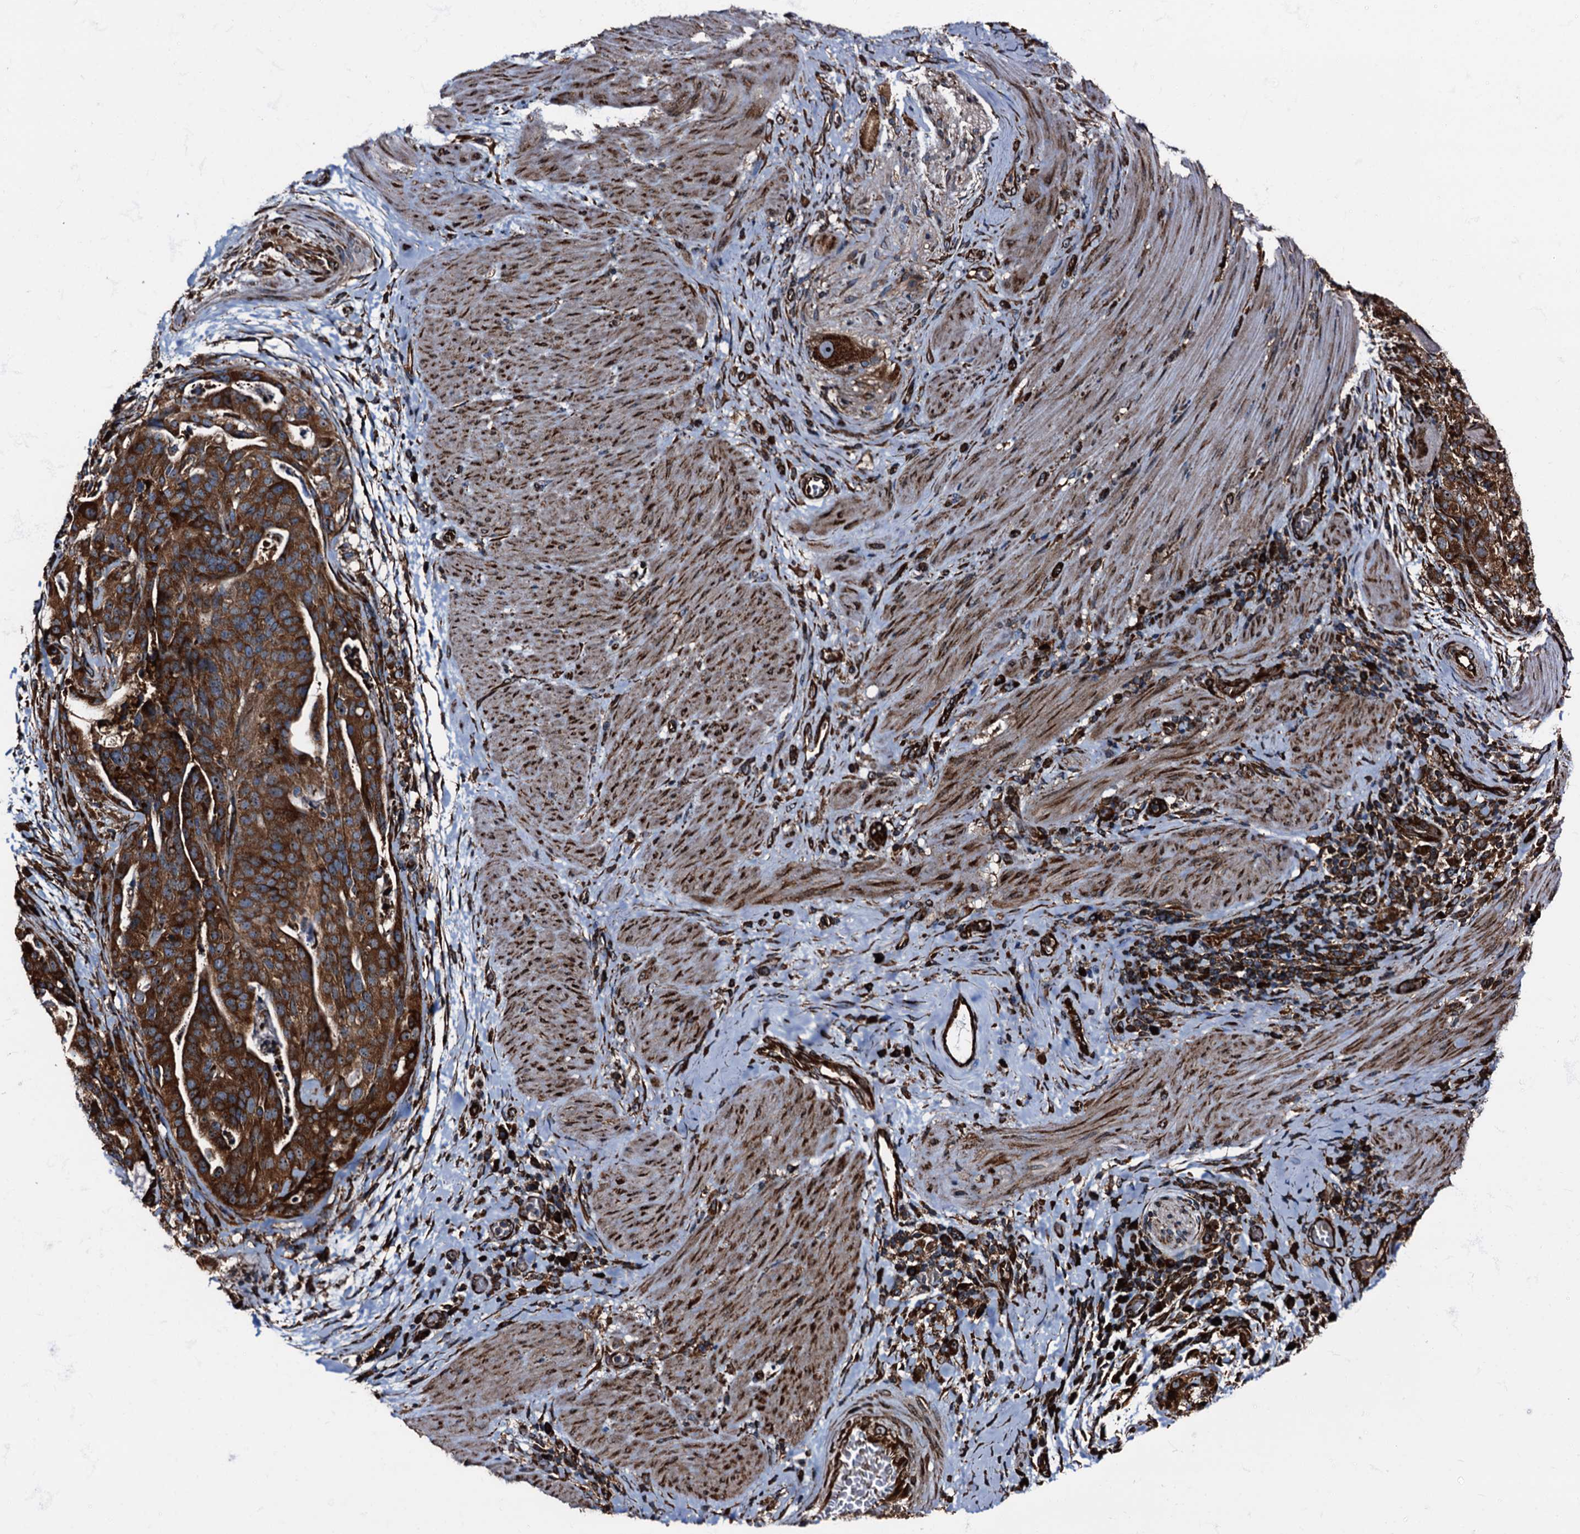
{"staining": {"intensity": "strong", "quantity": ">75%", "location": "cytoplasmic/membranous"}, "tissue": "stomach cancer", "cell_type": "Tumor cells", "image_type": "cancer", "snomed": [{"axis": "morphology", "description": "Adenocarcinoma, NOS"}, {"axis": "topography", "description": "Stomach"}], "caption": "Strong cytoplasmic/membranous expression for a protein is present in about >75% of tumor cells of adenocarcinoma (stomach) using immunohistochemistry (IHC).", "gene": "ATP2C1", "patient": {"sex": "male", "age": 48}}